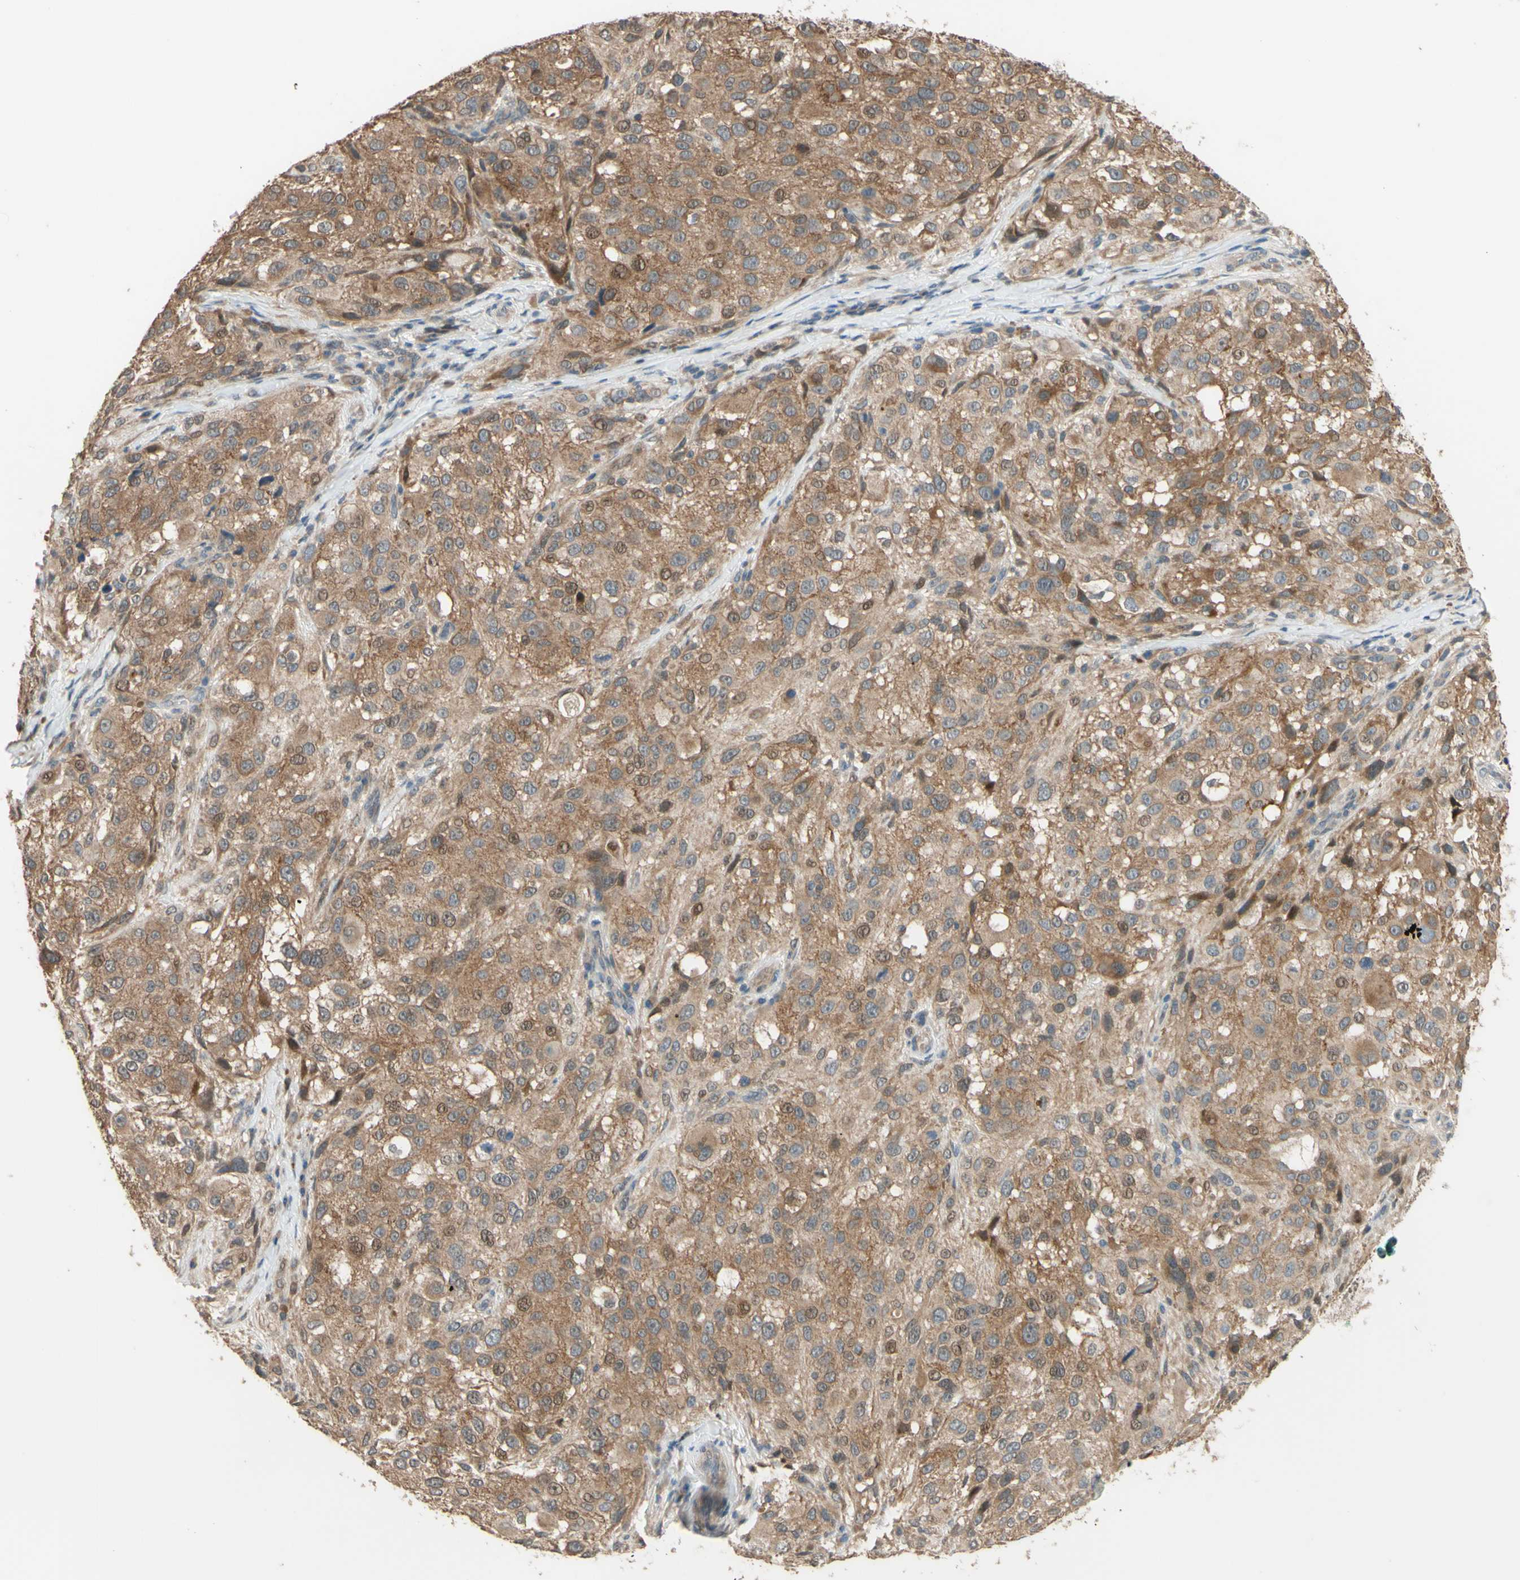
{"staining": {"intensity": "moderate", "quantity": ">75%", "location": "cytoplasmic/membranous"}, "tissue": "melanoma", "cell_type": "Tumor cells", "image_type": "cancer", "snomed": [{"axis": "morphology", "description": "Necrosis, NOS"}, {"axis": "morphology", "description": "Malignant melanoma, NOS"}, {"axis": "topography", "description": "Skin"}], "caption": "Malignant melanoma was stained to show a protein in brown. There is medium levels of moderate cytoplasmic/membranous expression in approximately >75% of tumor cells. Nuclei are stained in blue.", "gene": "SMIM19", "patient": {"sex": "female", "age": 87}}